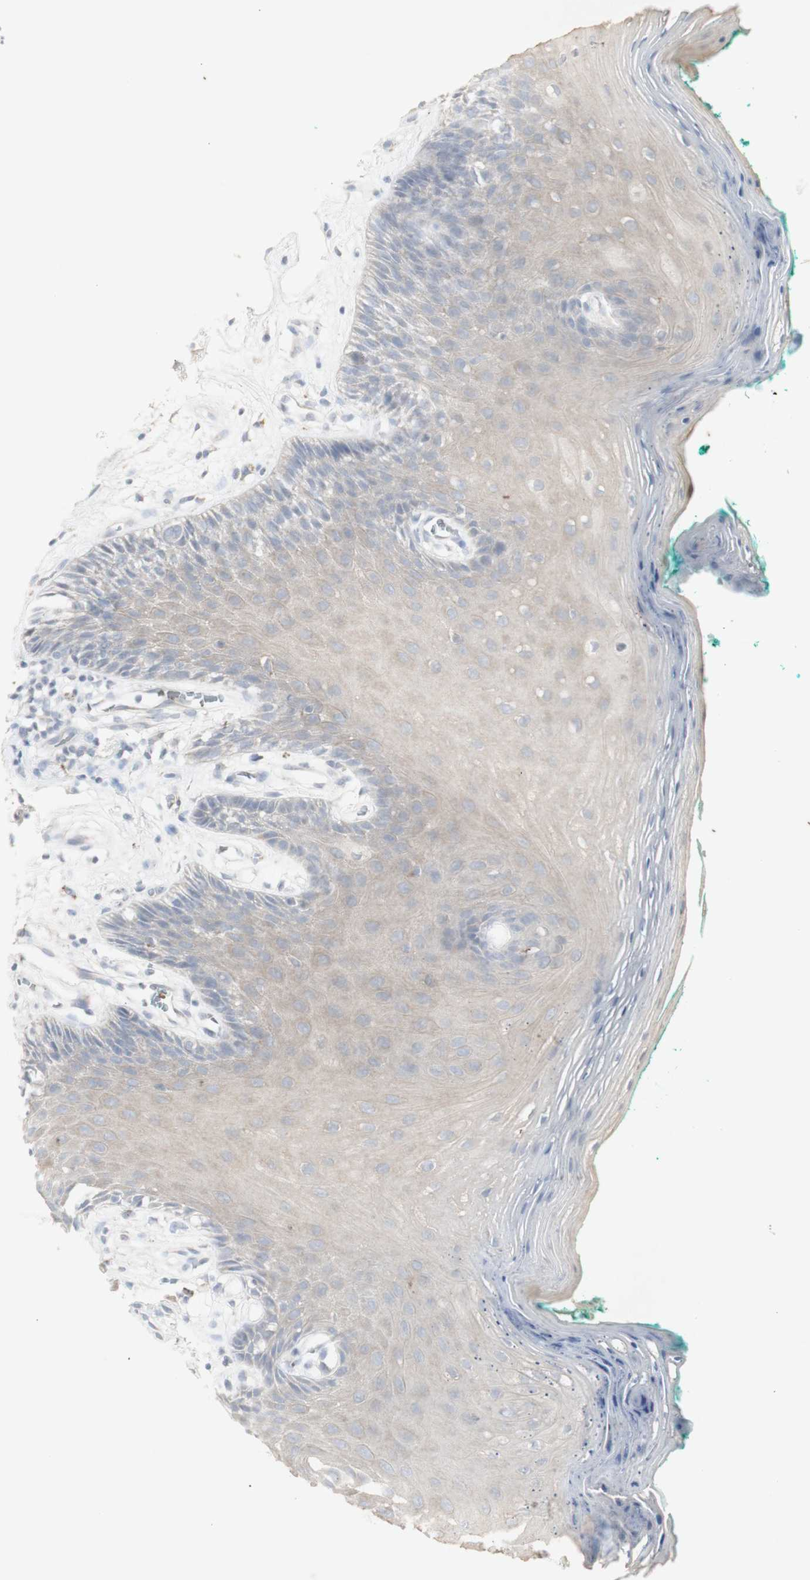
{"staining": {"intensity": "weak", "quantity": "25%-75%", "location": "cytoplasmic/membranous"}, "tissue": "oral mucosa", "cell_type": "Squamous epithelial cells", "image_type": "normal", "snomed": [{"axis": "morphology", "description": "Normal tissue, NOS"}, {"axis": "topography", "description": "Skeletal muscle"}, {"axis": "topography", "description": "Oral tissue"}, {"axis": "topography", "description": "Peripheral nerve tissue"}], "caption": "Squamous epithelial cells show low levels of weak cytoplasmic/membranous positivity in about 25%-75% of cells in benign human oral mucosa.", "gene": "INS", "patient": {"sex": "female", "age": 84}}